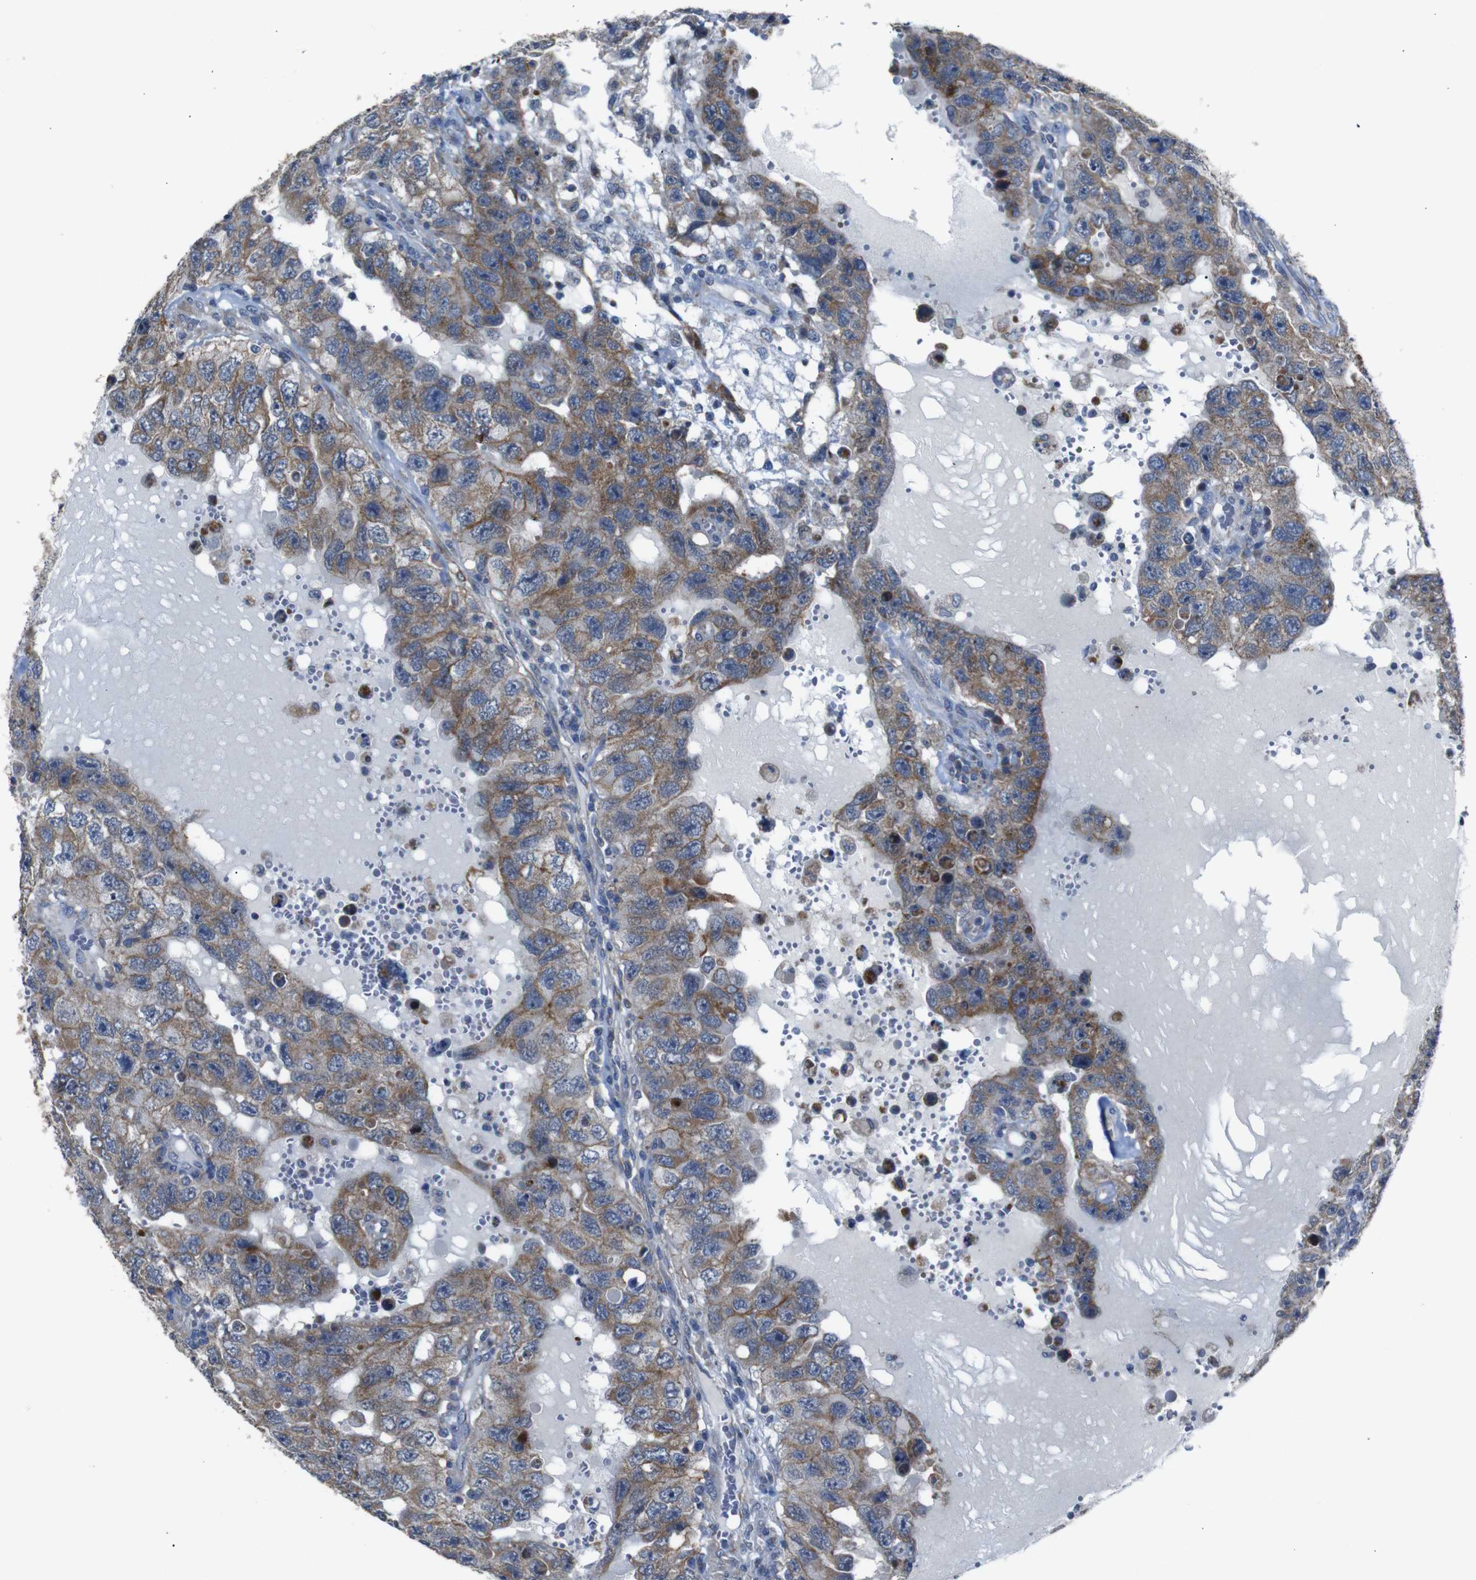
{"staining": {"intensity": "moderate", "quantity": "25%-75%", "location": "cytoplasmic/membranous"}, "tissue": "testis cancer", "cell_type": "Tumor cells", "image_type": "cancer", "snomed": [{"axis": "morphology", "description": "Carcinoma, Embryonal, NOS"}, {"axis": "topography", "description": "Testis"}], "caption": "Immunohistochemical staining of human embryonal carcinoma (testis) demonstrates moderate cytoplasmic/membranous protein expression in approximately 25%-75% of tumor cells.", "gene": "CHST10", "patient": {"sex": "male", "age": 26}}